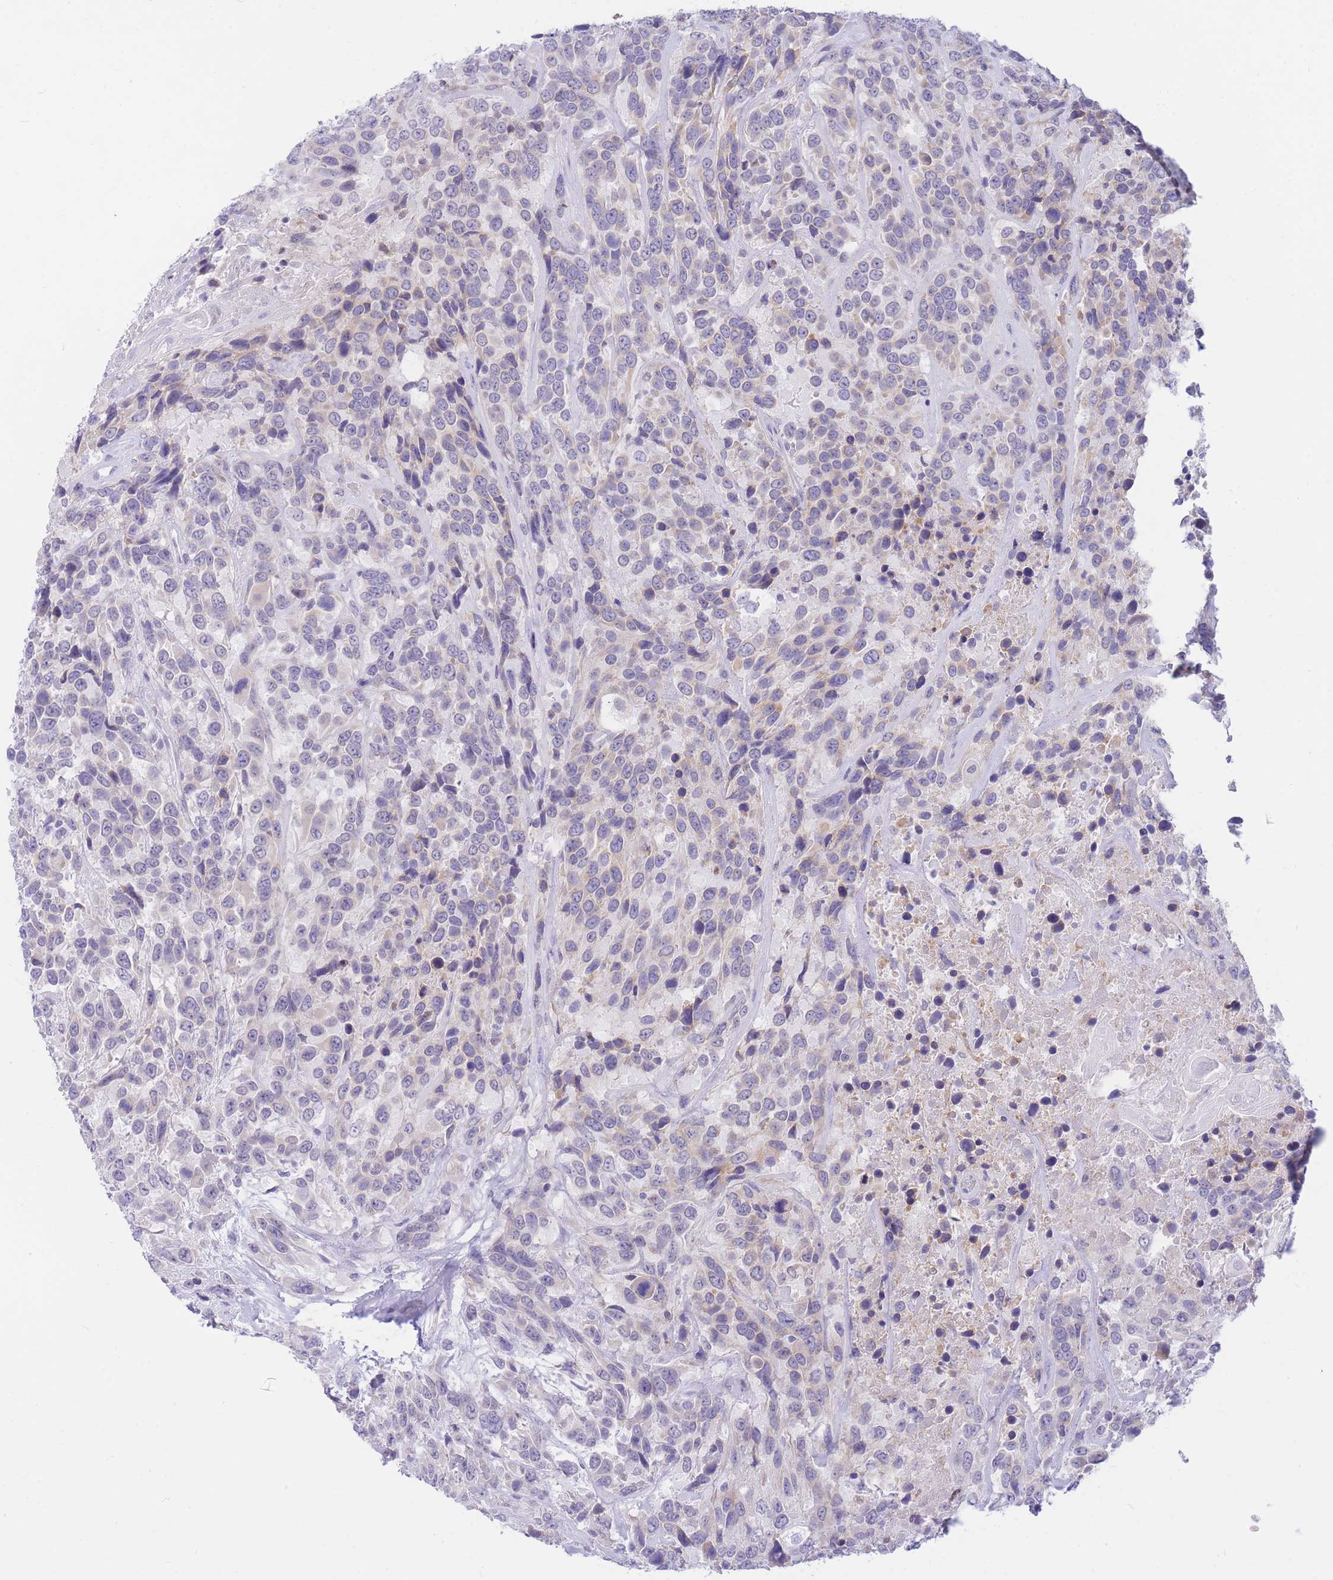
{"staining": {"intensity": "weak", "quantity": "<25%", "location": "cytoplasmic/membranous"}, "tissue": "urothelial cancer", "cell_type": "Tumor cells", "image_type": "cancer", "snomed": [{"axis": "morphology", "description": "Urothelial carcinoma, High grade"}, {"axis": "topography", "description": "Urinary bladder"}], "caption": "Urothelial cancer was stained to show a protein in brown. There is no significant expression in tumor cells.", "gene": "SSUH2", "patient": {"sex": "female", "age": 70}}